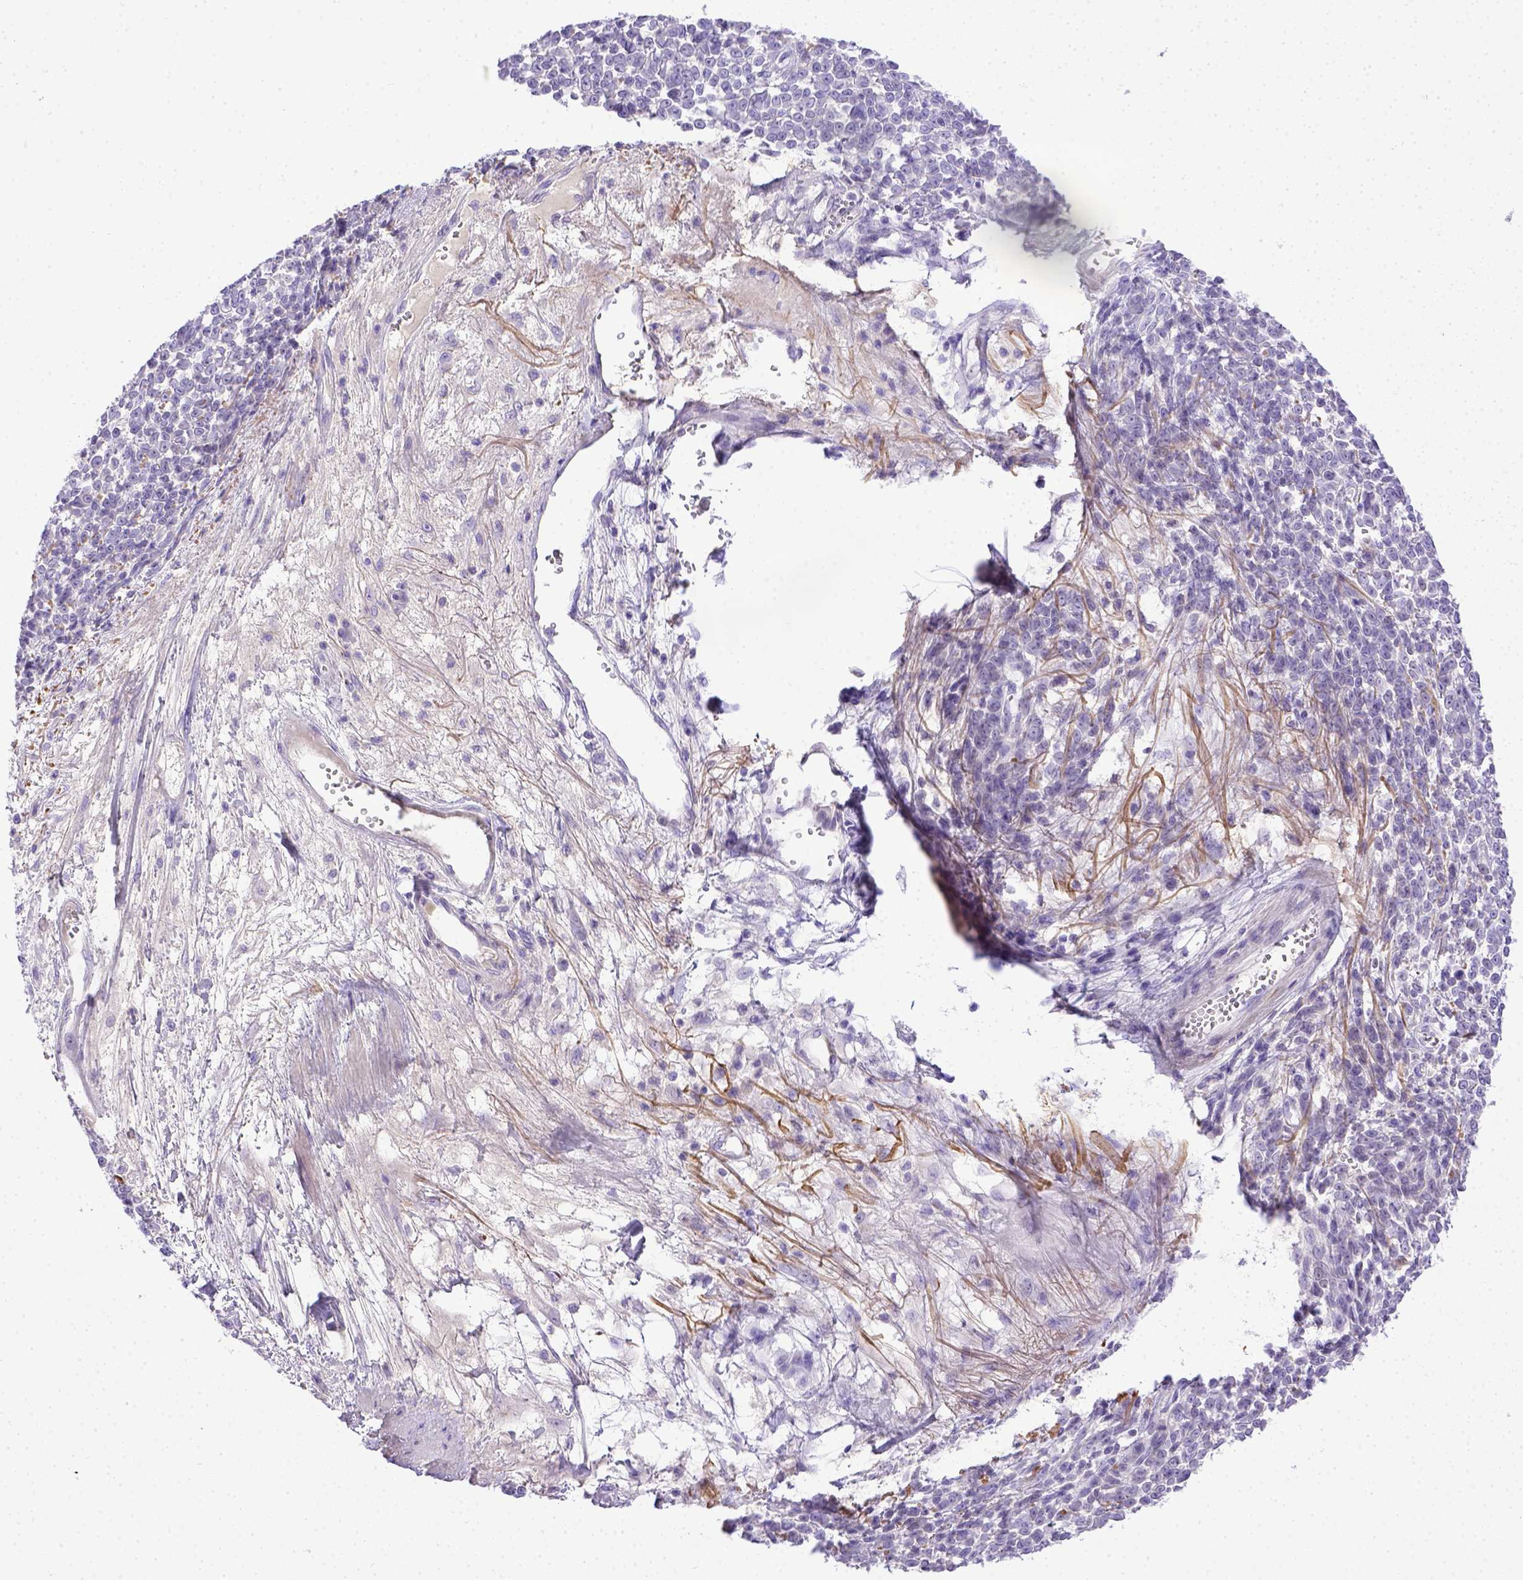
{"staining": {"intensity": "negative", "quantity": "none", "location": "none"}, "tissue": "melanoma", "cell_type": "Tumor cells", "image_type": "cancer", "snomed": [{"axis": "morphology", "description": "Malignant melanoma, NOS"}, {"axis": "topography", "description": "Skin"}], "caption": "Immunohistochemistry image of human malignant melanoma stained for a protein (brown), which reveals no staining in tumor cells.", "gene": "BTN1A1", "patient": {"sex": "female", "age": 95}}